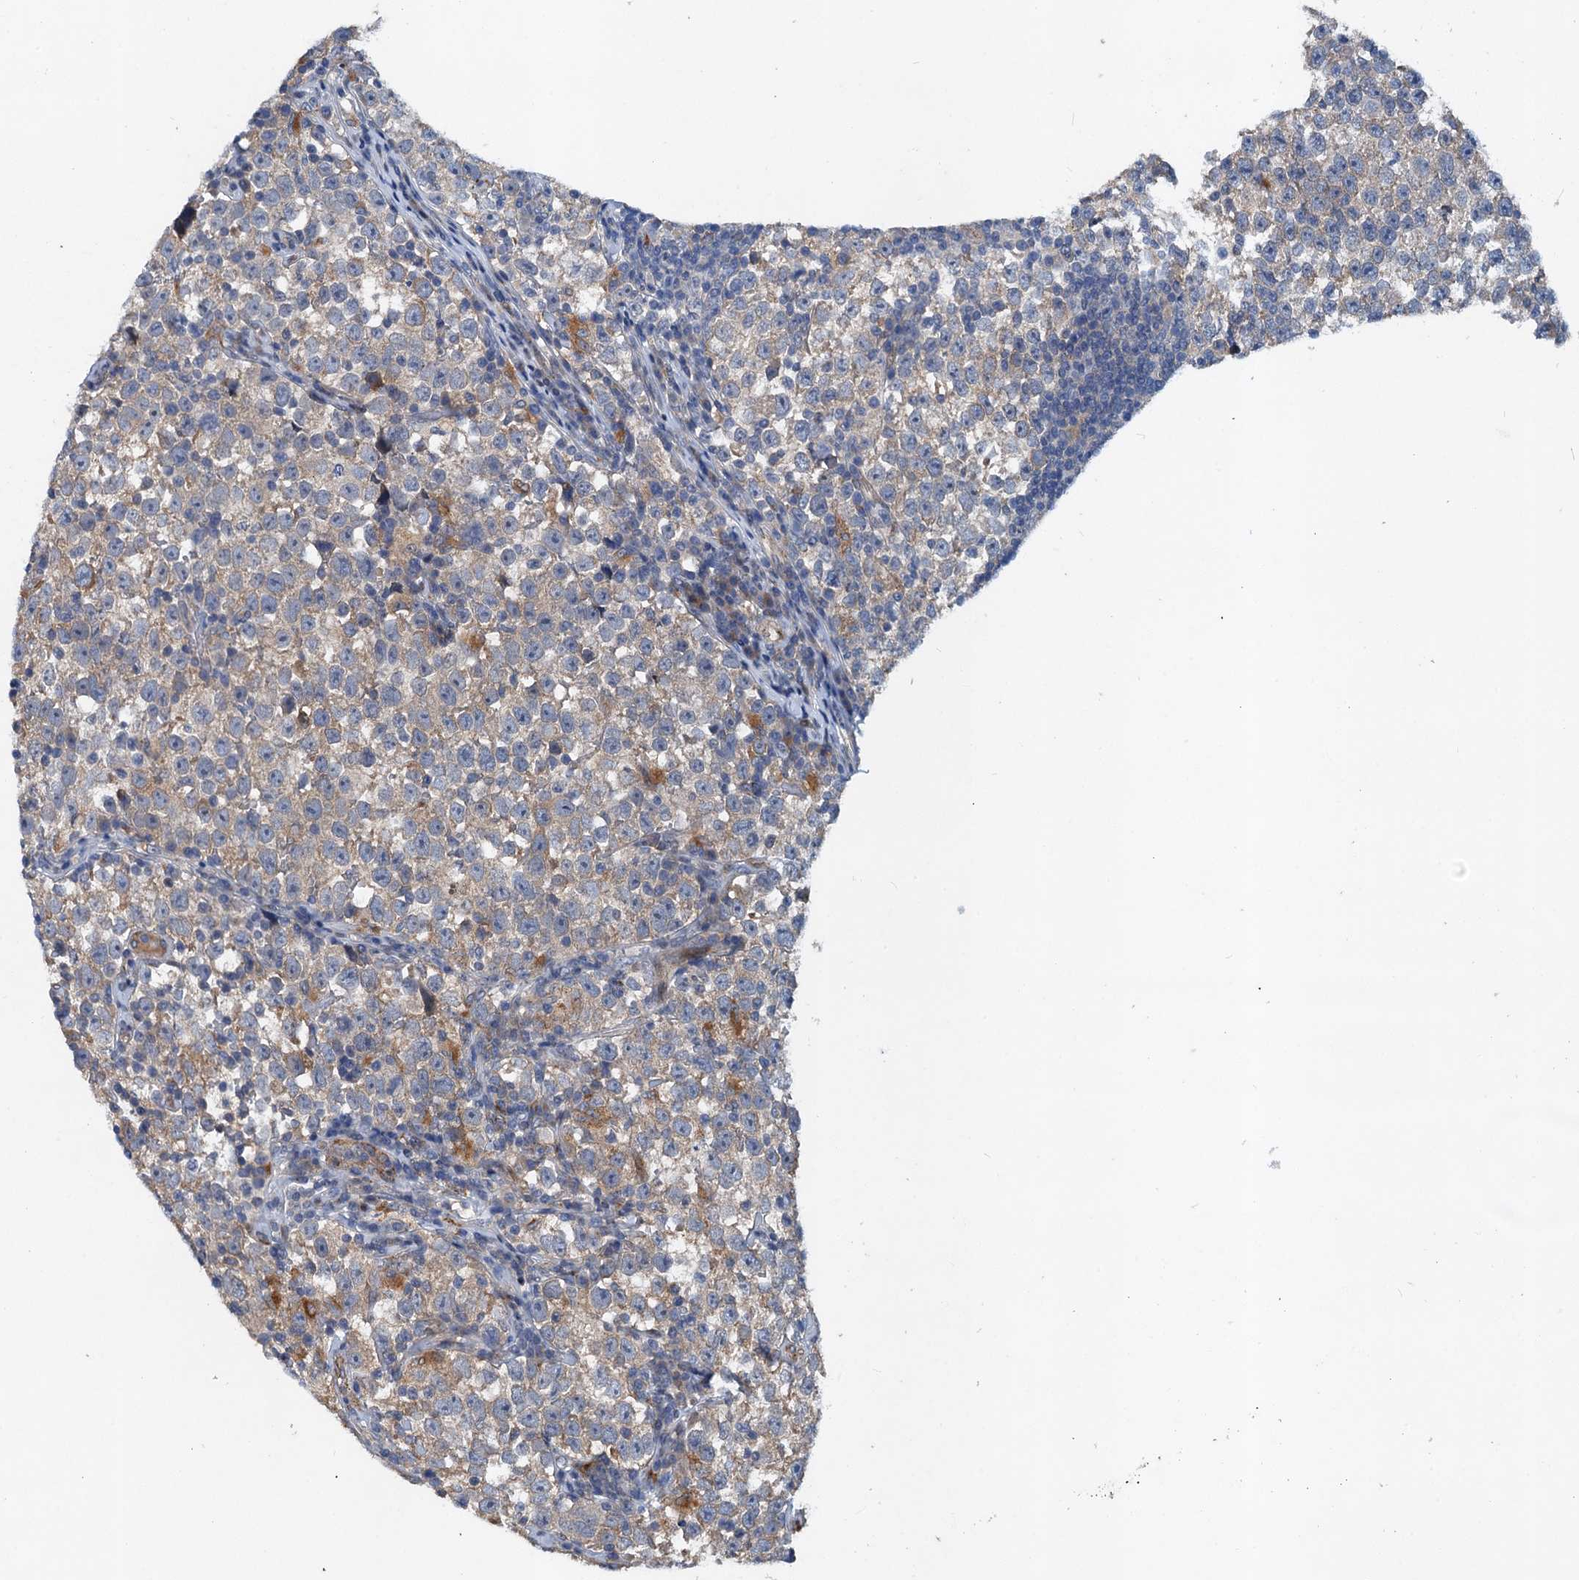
{"staining": {"intensity": "weak", "quantity": "25%-75%", "location": "cytoplasmic/membranous"}, "tissue": "testis cancer", "cell_type": "Tumor cells", "image_type": "cancer", "snomed": [{"axis": "morphology", "description": "Normal tissue, NOS"}, {"axis": "morphology", "description": "Seminoma, NOS"}, {"axis": "topography", "description": "Testis"}], "caption": "A low amount of weak cytoplasmic/membranous expression is seen in about 25%-75% of tumor cells in testis cancer tissue.", "gene": "NBEA", "patient": {"sex": "male", "age": 43}}